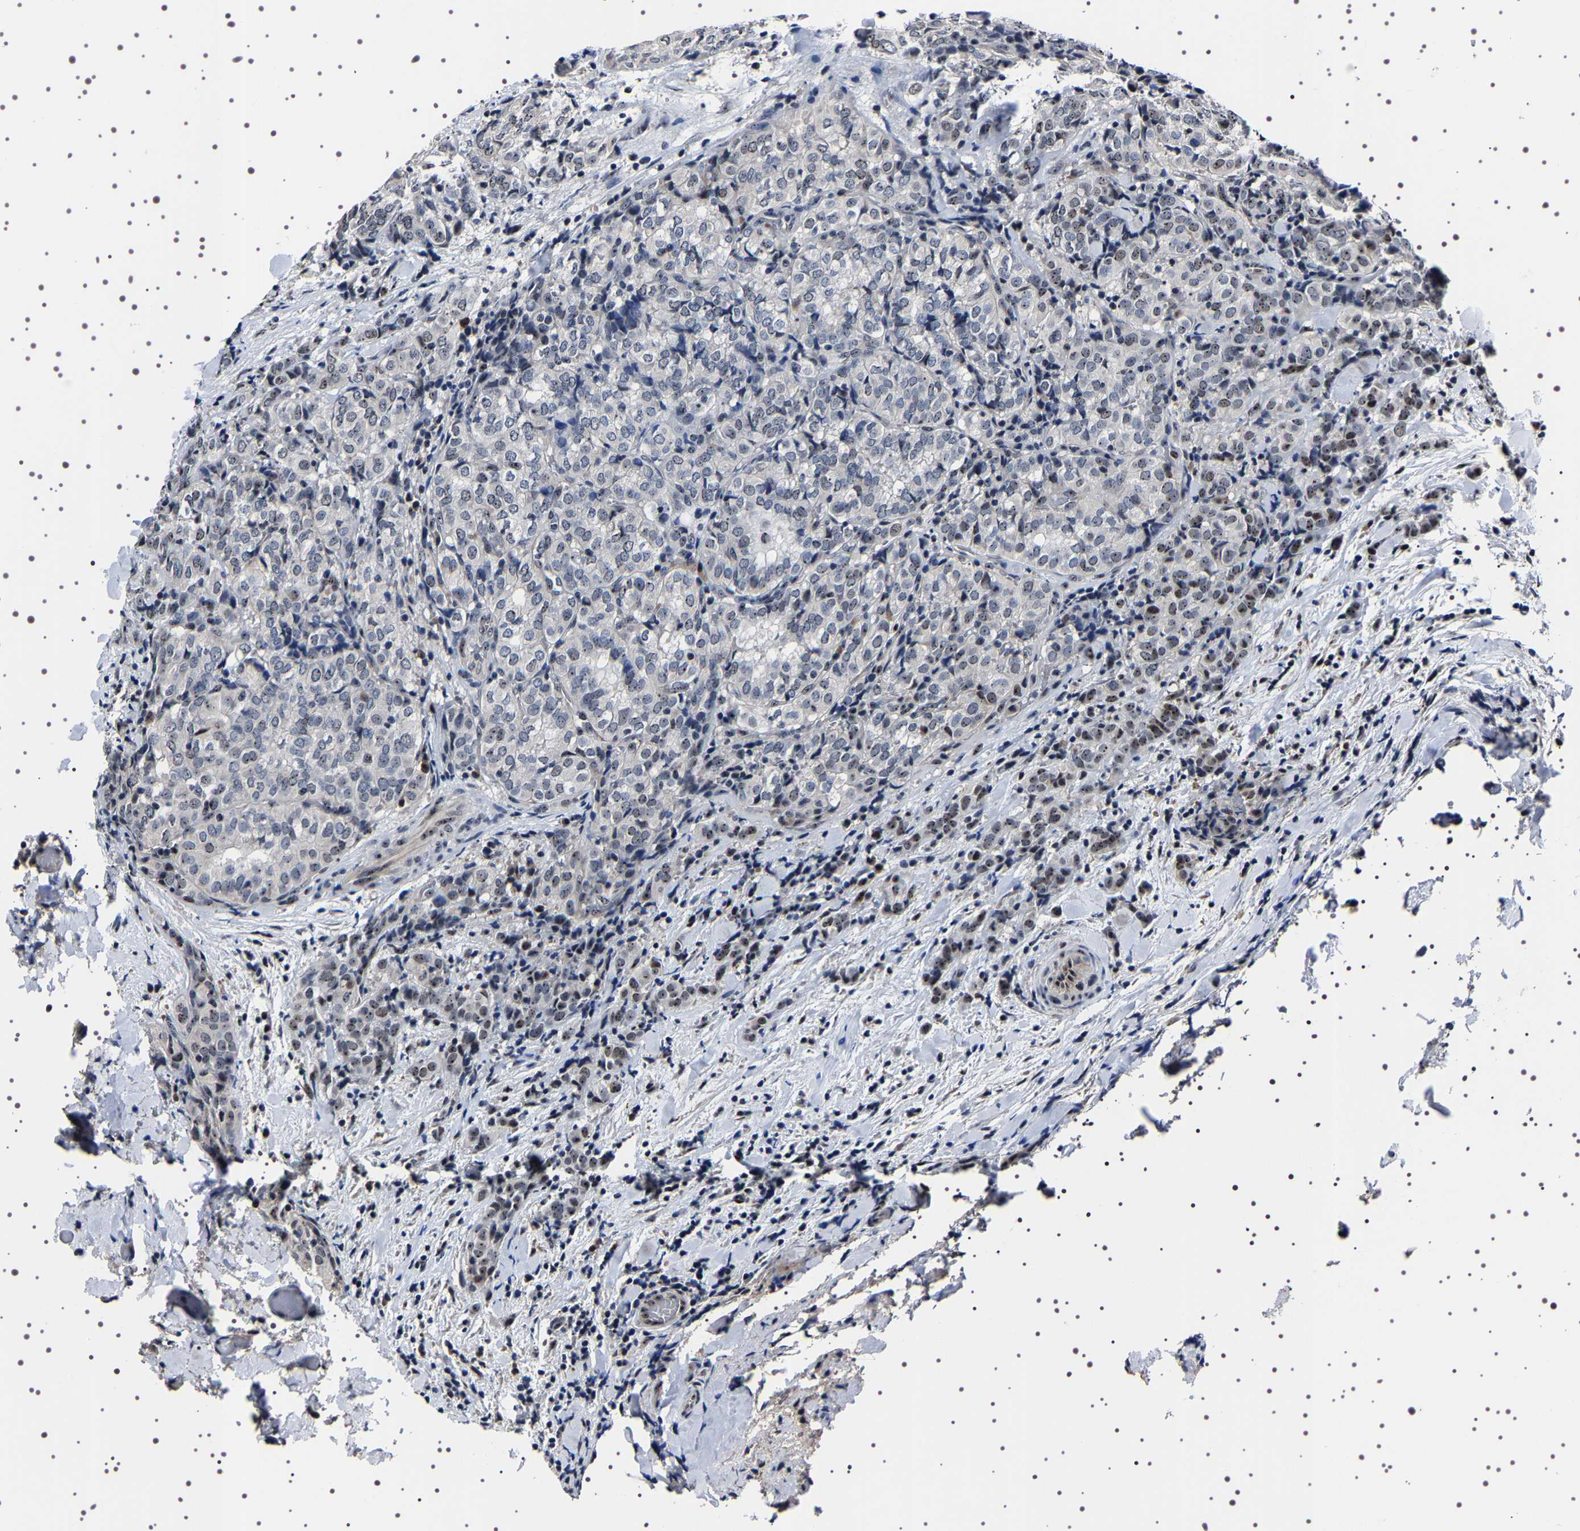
{"staining": {"intensity": "weak", "quantity": "25%-75%", "location": "nuclear"}, "tissue": "thyroid cancer", "cell_type": "Tumor cells", "image_type": "cancer", "snomed": [{"axis": "morphology", "description": "Normal tissue, NOS"}, {"axis": "morphology", "description": "Papillary adenocarcinoma, NOS"}, {"axis": "topography", "description": "Thyroid gland"}], "caption": "Brown immunohistochemical staining in thyroid cancer (papillary adenocarcinoma) exhibits weak nuclear staining in approximately 25%-75% of tumor cells.", "gene": "GNL3", "patient": {"sex": "female", "age": 30}}